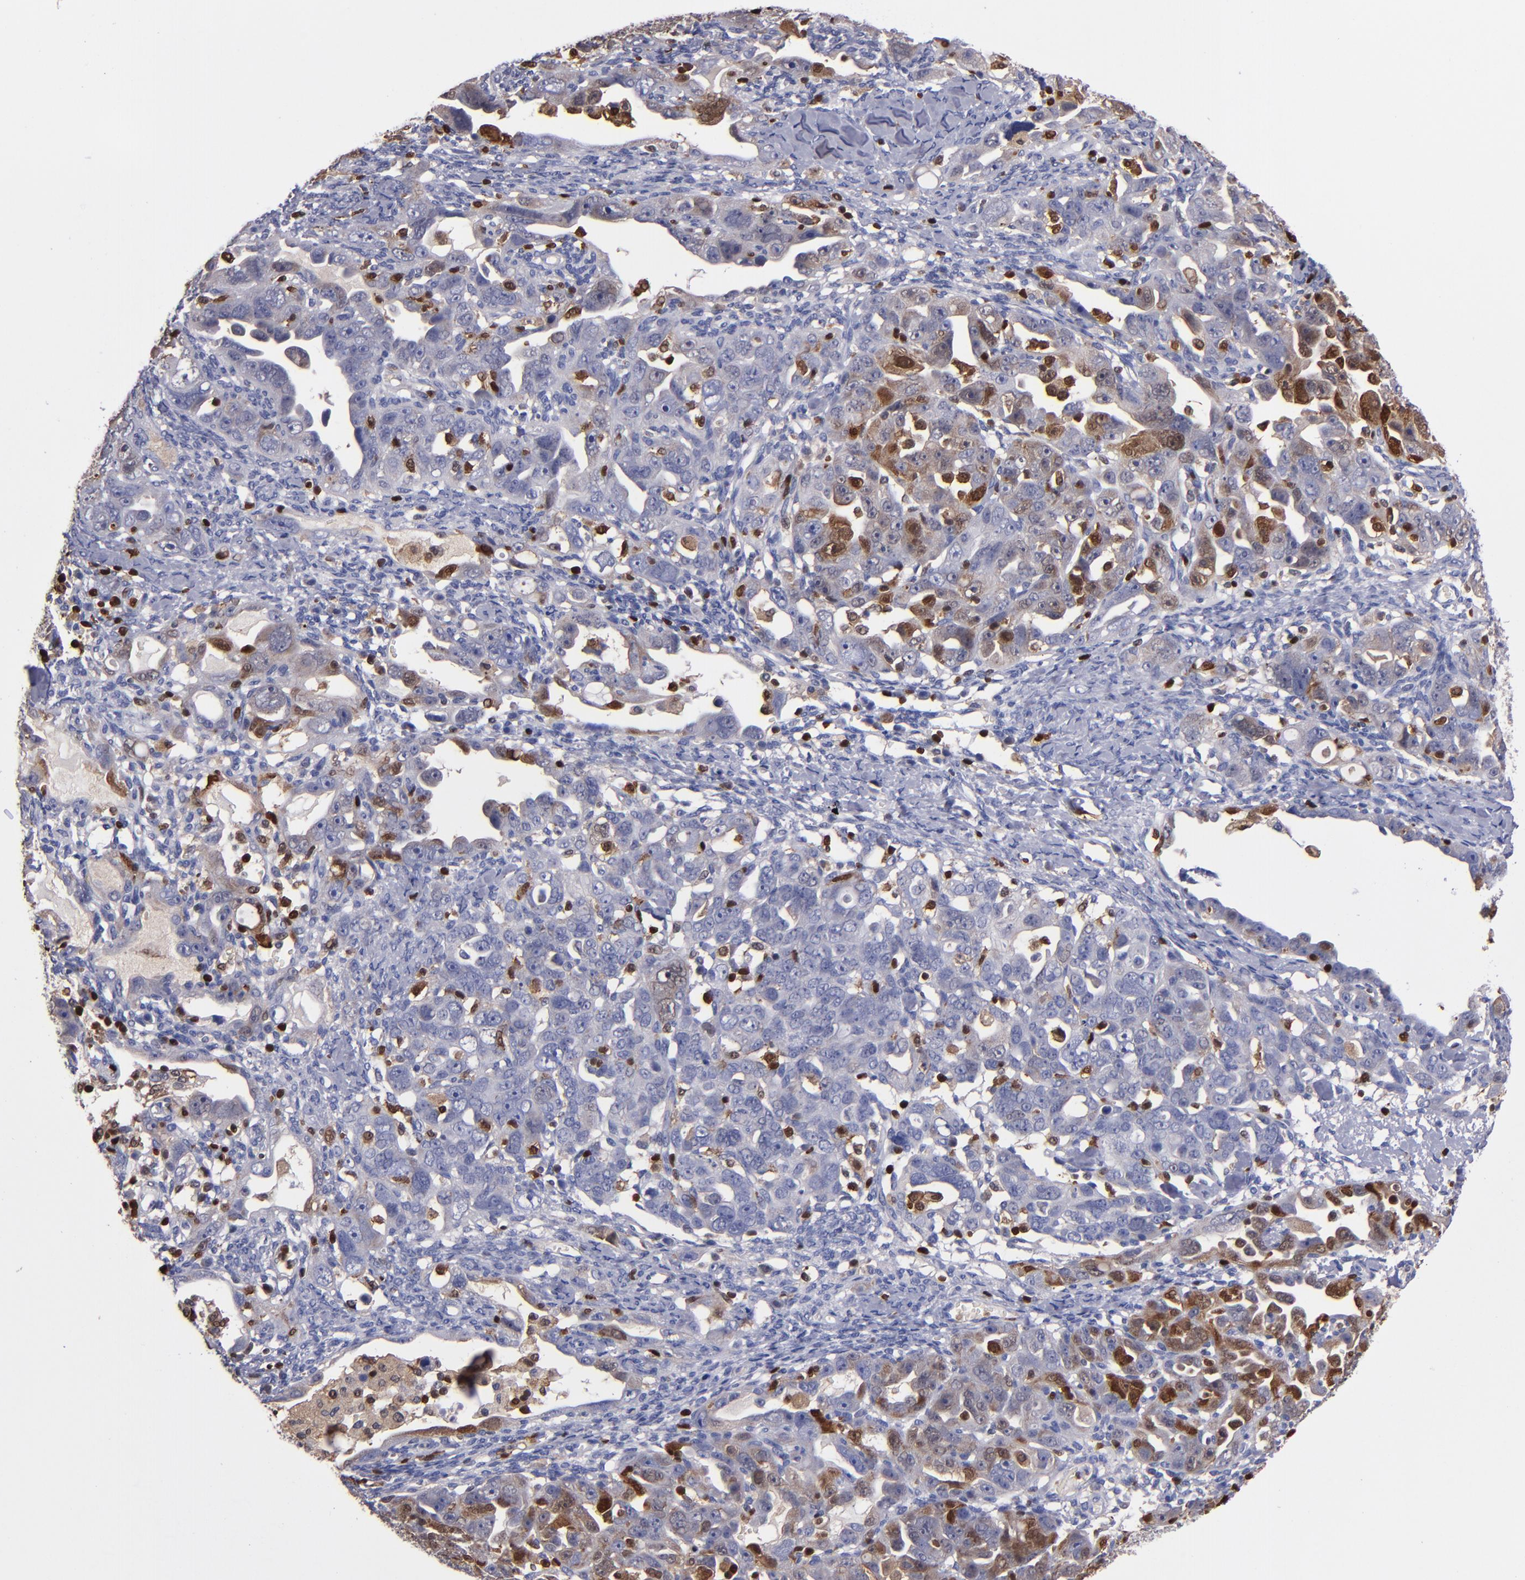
{"staining": {"intensity": "moderate", "quantity": "<25%", "location": "cytoplasmic/membranous,nuclear"}, "tissue": "ovarian cancer", "cell_type": "Tumor cells", "image_type": "cancer", "snomed": [{"axis": "morphology", "description": "Cystadenocarcinoma, serous, NOS"}, {"axis": "topography", "description": "Ovary"}], "caption": "A low amount of moderate cytoplasmic/membranous and nuclear positivity is identified in approximately <25% of tumor cells in ovarian cancer tissue.", "gene": "S100A4", "patient": {"sex": "female", "age": 66}}